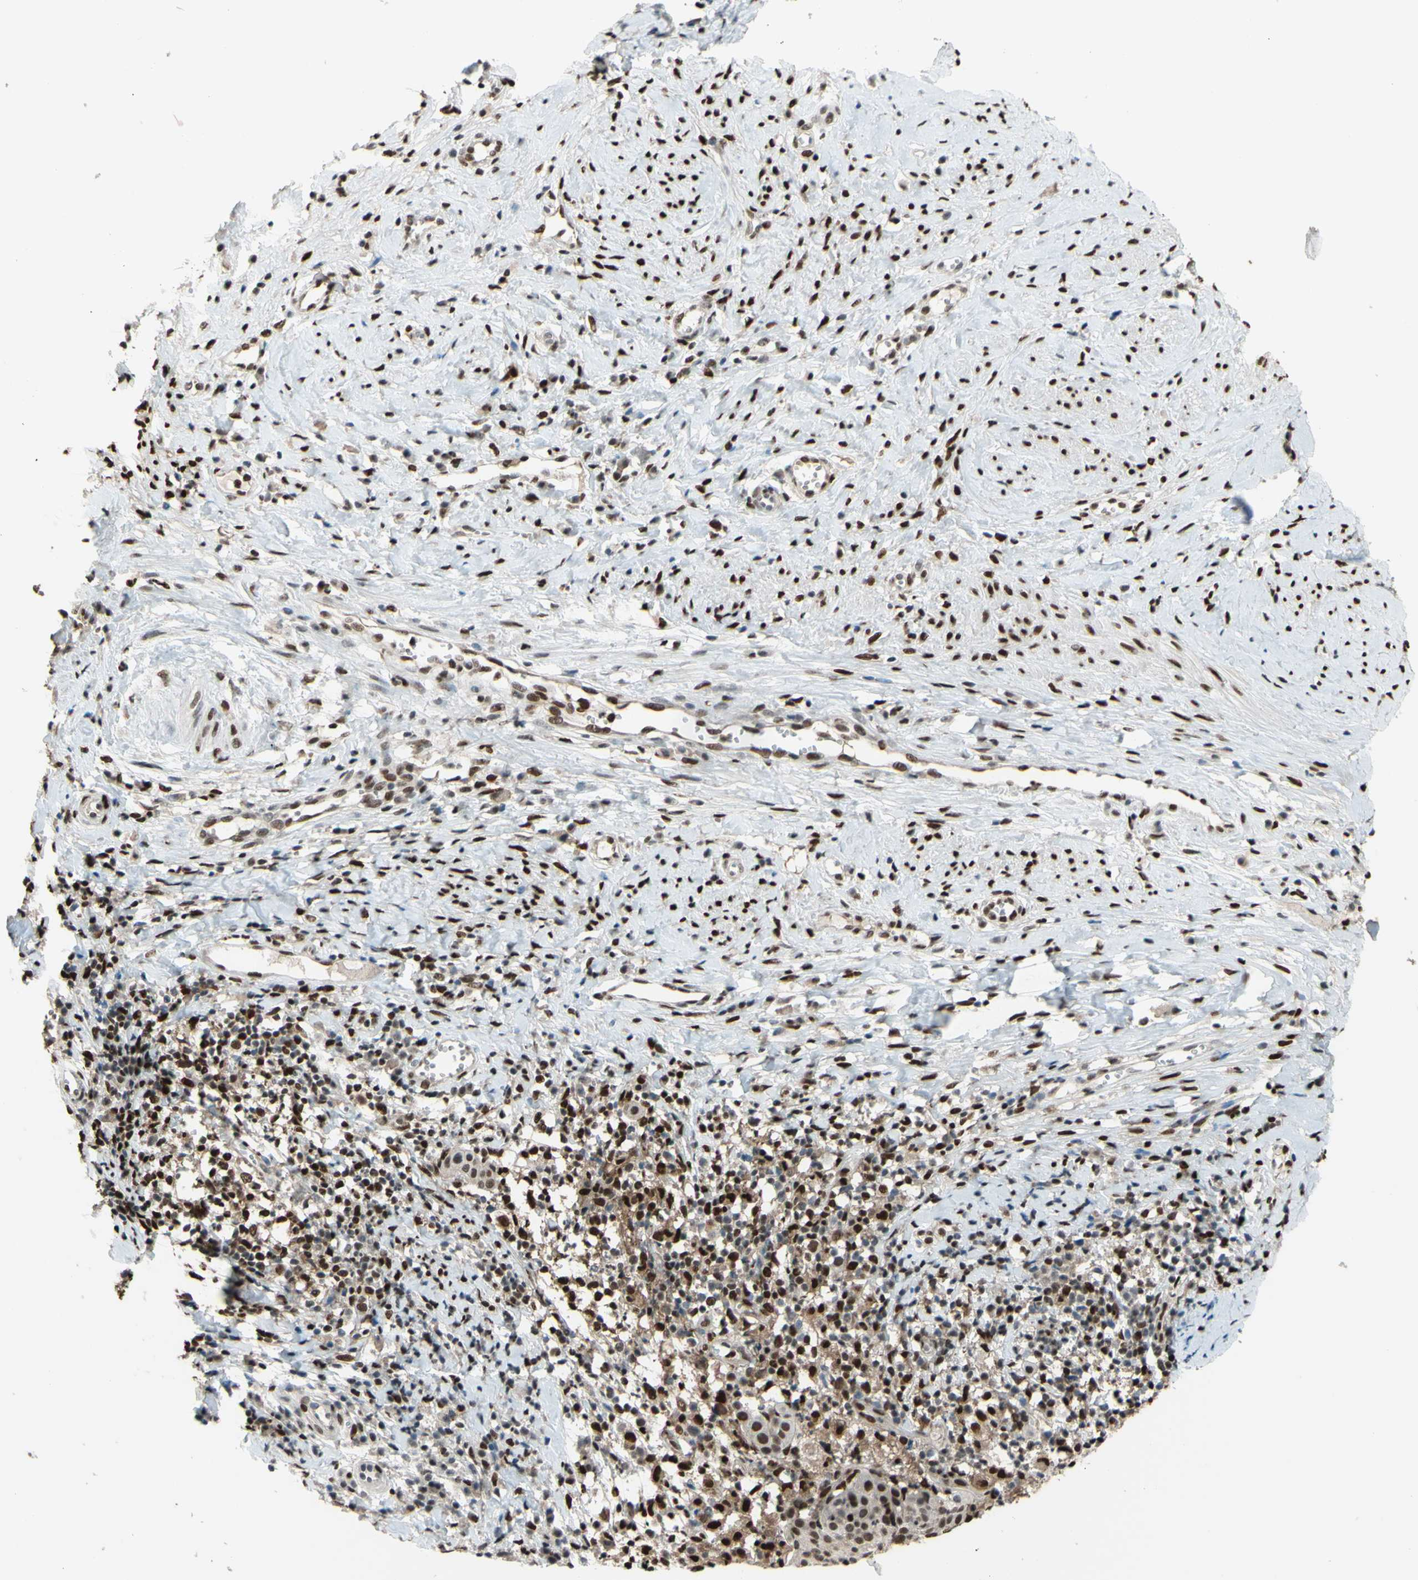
{"staining": {"intensity": "strong", "quantity": "25%-75%", "location": "cytoplasmic/membranous,nuclear"}, "tissue": "cervical cancer", "cell_type": "Tumor cells", "image_type": "cancer", "snomed": [{"axis": "morphology", "description": "Squamous cell carcinoma, NOS"}, {"axis": "topography", "description": "Cervix"}], "caption": "Strong cytoplasmic/membranous and nuclear expression is appreciated in about 25%-75% of tumor cells in squamous cell carcinoma (cervical).", "gene": "FKBP5", "patient": {"sex": "female", "age": 40}}